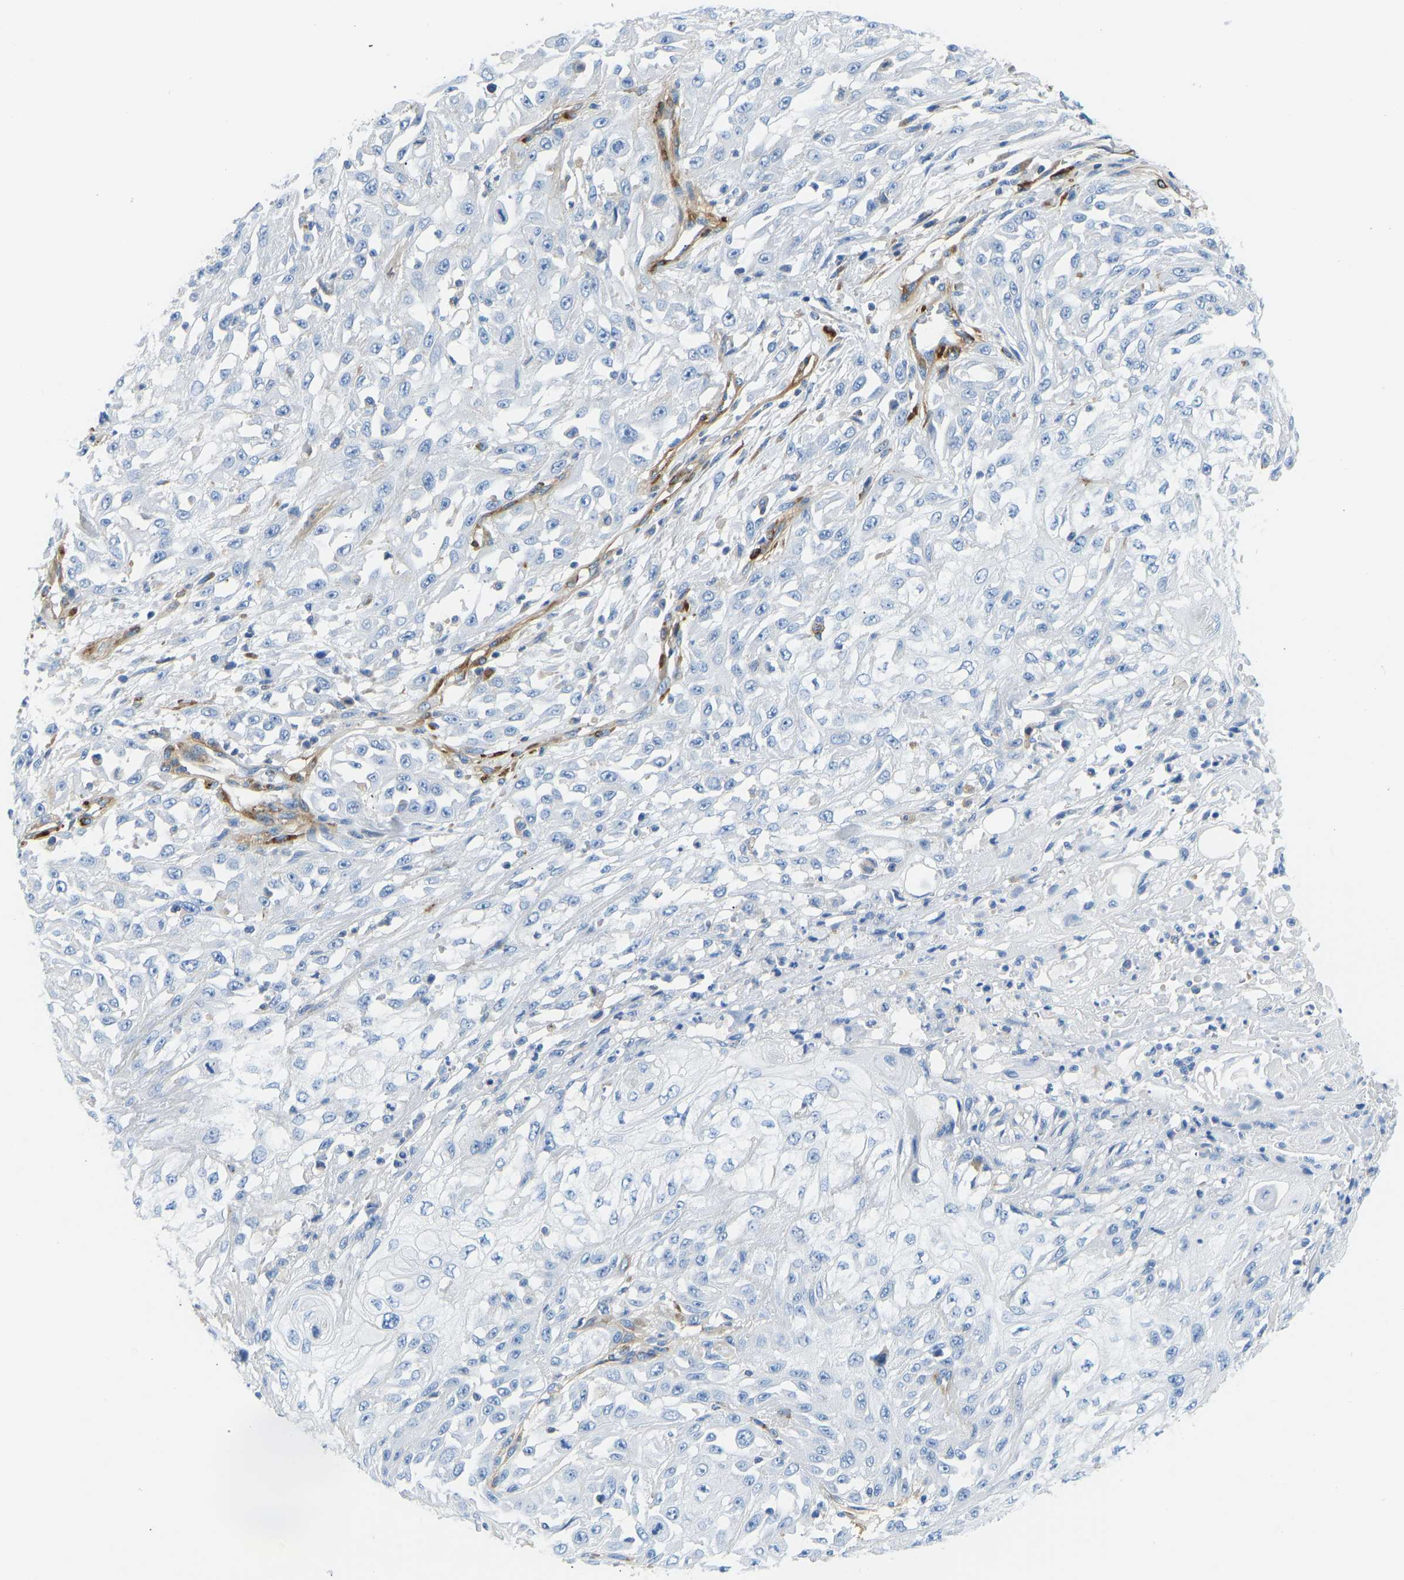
{"staining": {"intensity": "negative", "quantity": "none", "location": "none"}, "tissue": "skin cancer", "cell_type": "Tumor cells", "image_type": "cancer", "snomed": [{"axis": "morphology", "description": "Squamous cell carcinoma, NOS"}, {"axis": "morphology", "description": "Squamous cell carcinoma, metastatic, NOS"}, {"axis": "topography", "description": "Skin"}, {"axis": "topography", "description": "Lymph node"}], "caption": "A histopathology image of human skin metastatic squamous cell carcinoma is negative for staining in tumor cells.", "gene": "COL15A1", "patient": {"sex": "male", "age": 75}}